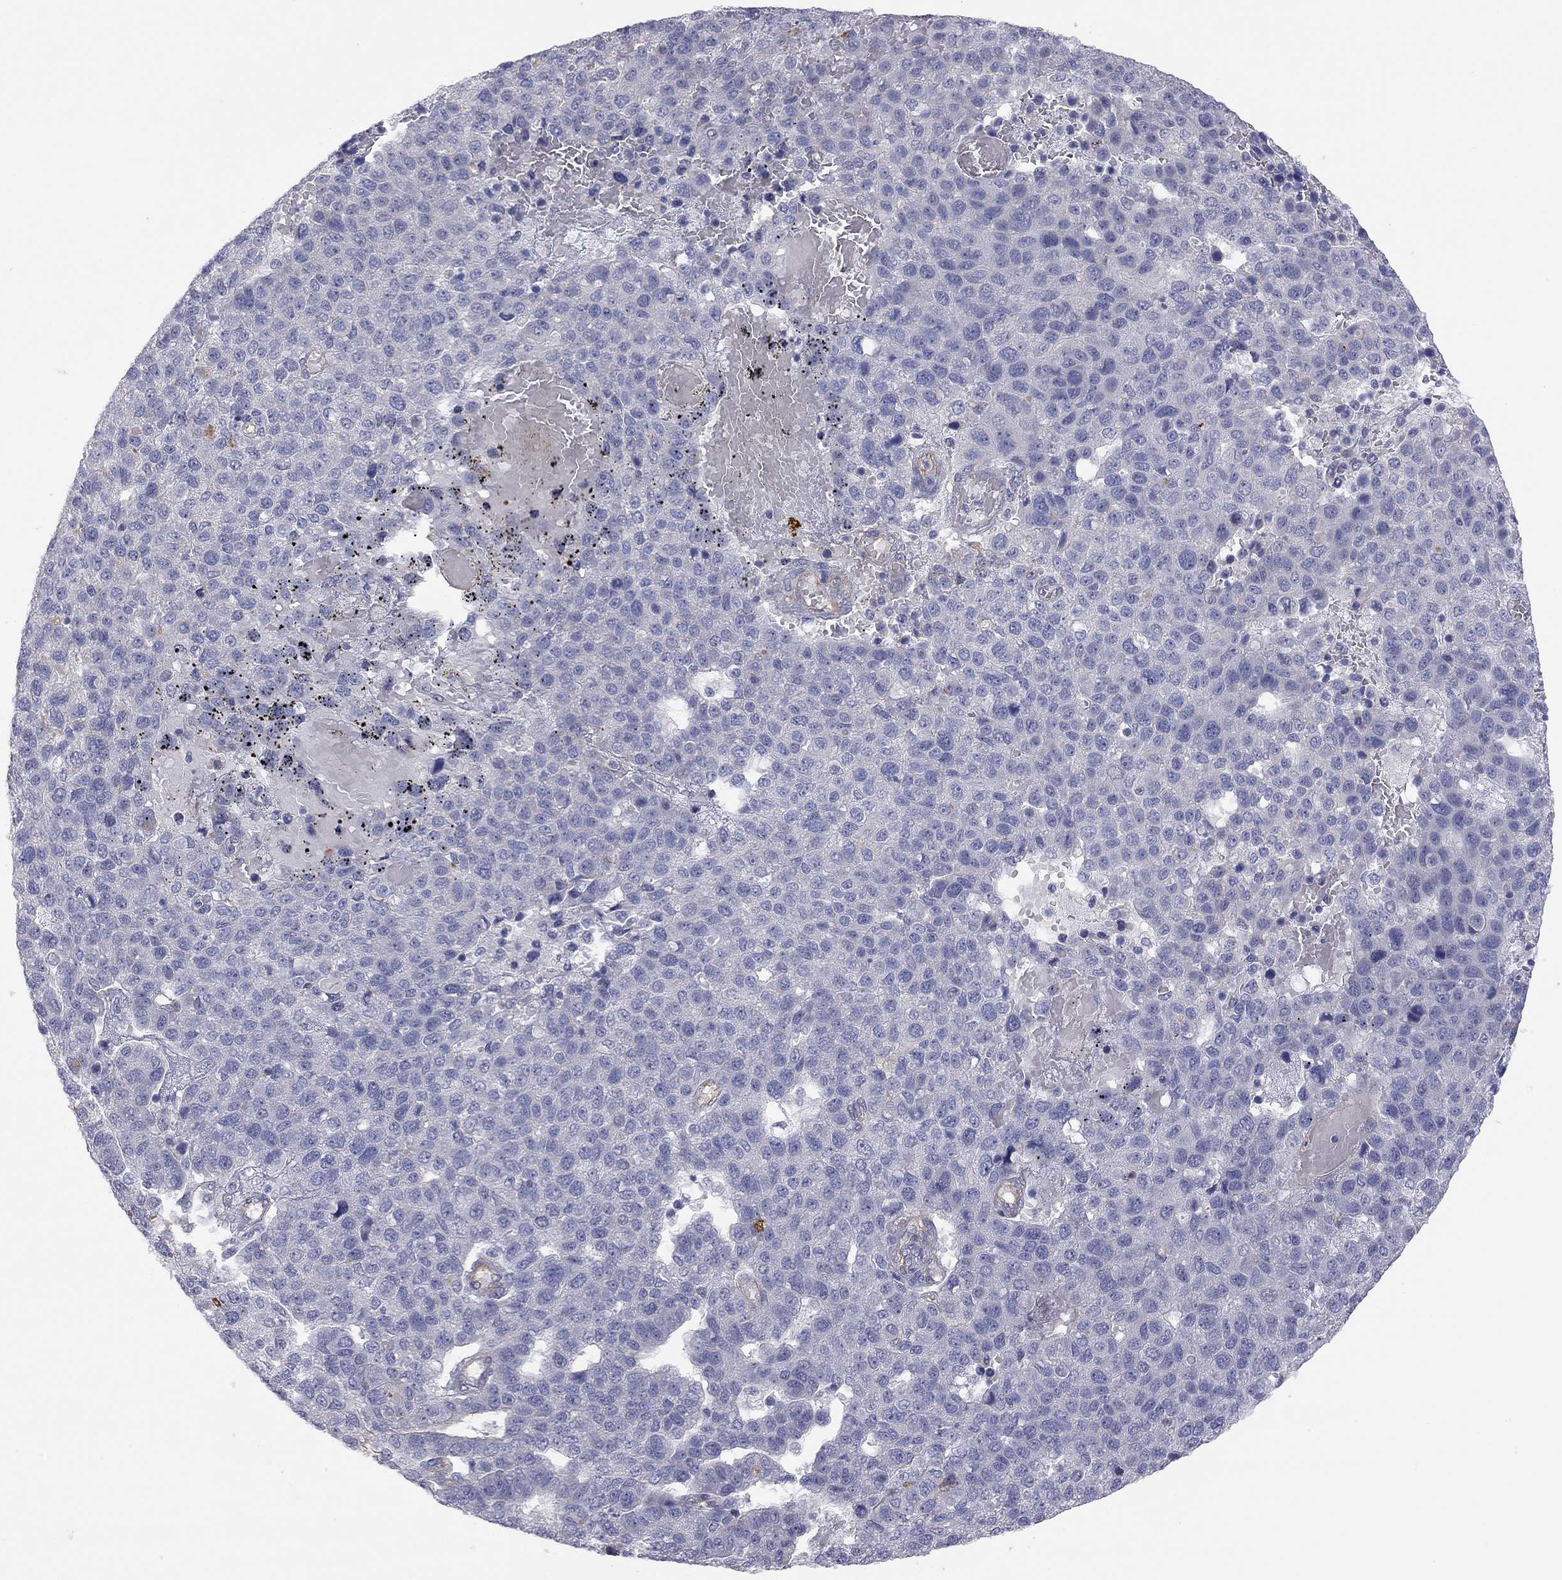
{"staining": {"intensity": "negative", "quantity": "none", "location": "none"}, "tissue": "pancreatic cancer", "cell_type": "Tumor cells", "image_type": "cancer", "snomed": [{"axis": "morphology", "description": "Adenocarcinoma, NOS"}, {"axis": "topography", "description": "Pancreas"}], "caption": "Pancreatic adenocarcinoma was stained to show a protein in brown. There is no significant expression in tumor cells.", "gene": "GPRC5B", "patient": {"sex": "female", "age": 61}}